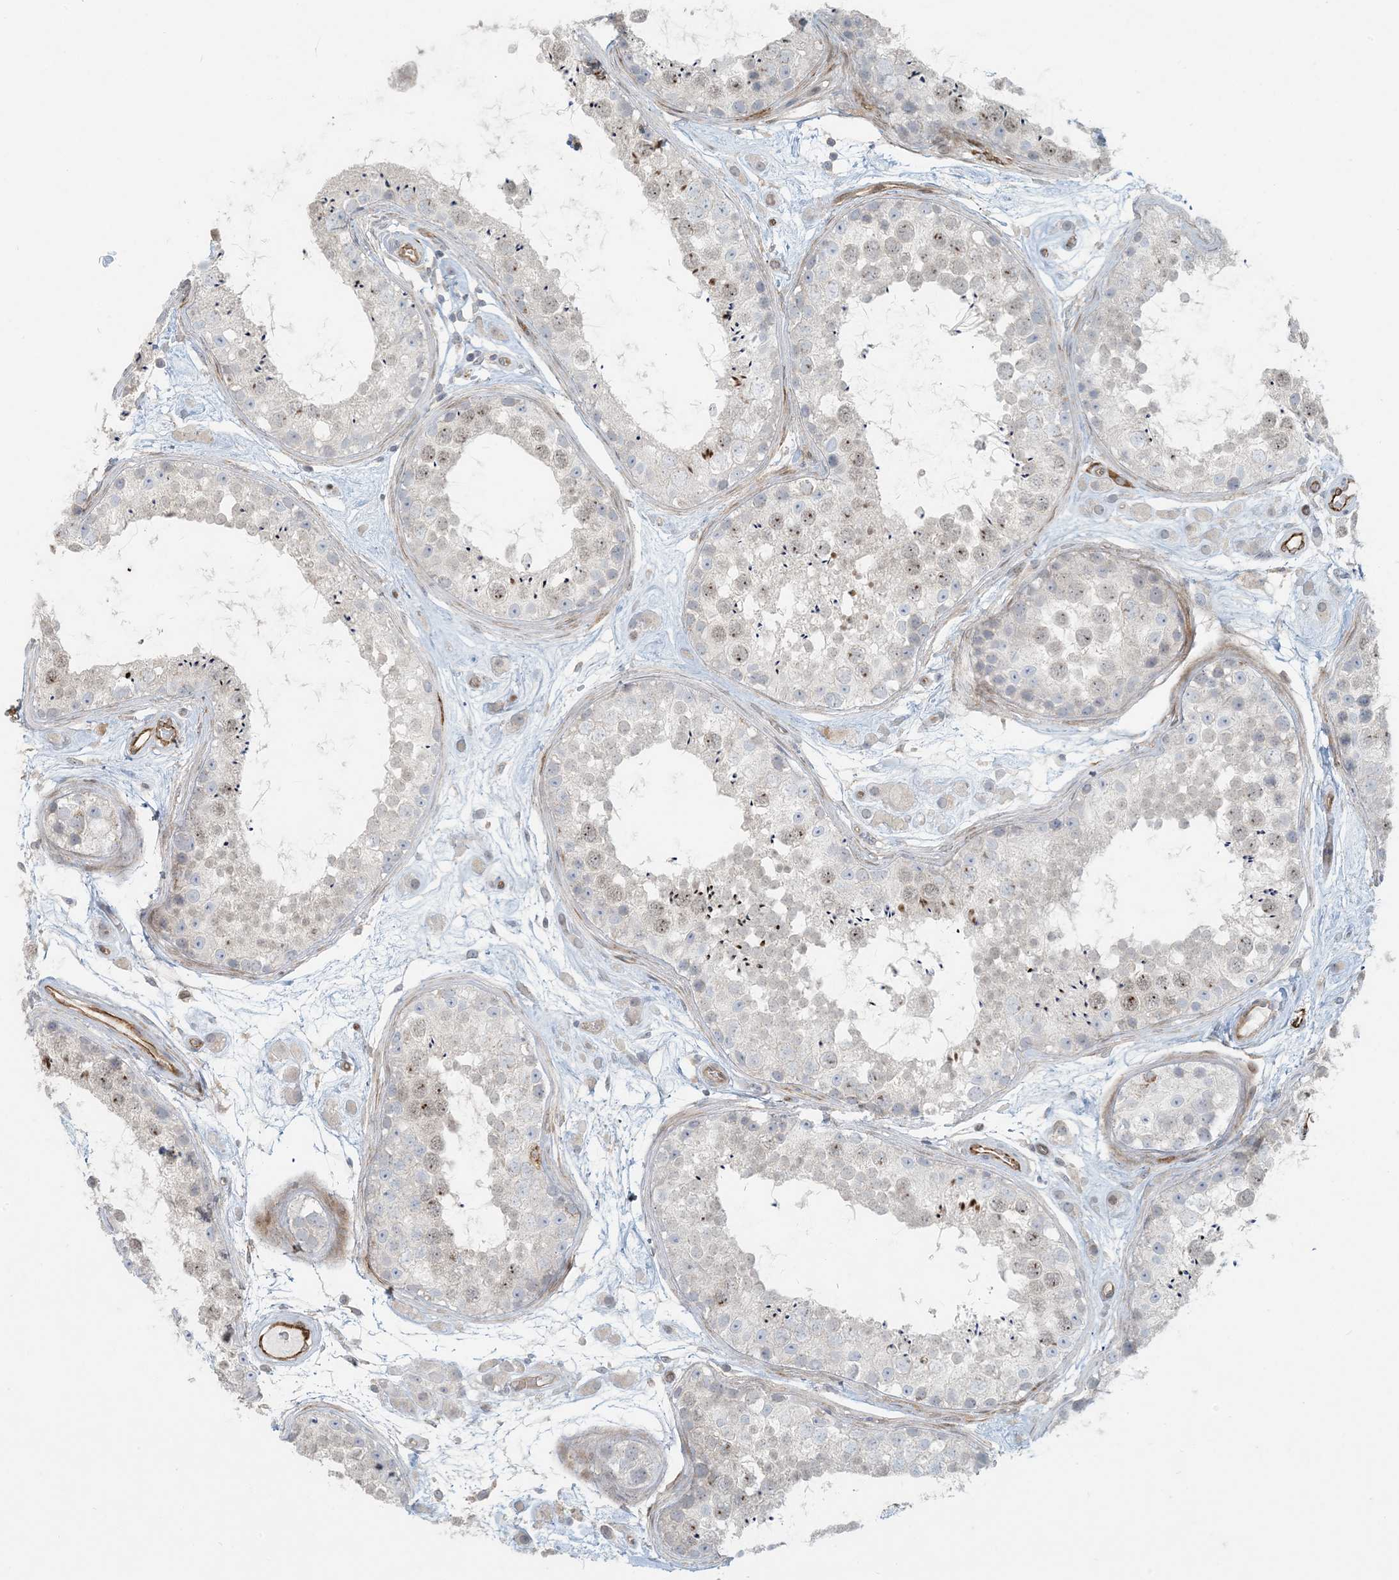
{"staining": {"intensity": "weak", "quantity": "25%-75%", "location": "nuclear"}, "tissue": "testis", "cell_type": "Cells in seminiferous ducts", "image_type": "normal", "snomed": [{"axis": "morphology", "description": "Normal tissue, NOS"}, {"axis": "topography", "description": "Testis"}], "caption": "Human testis stained with a brown dye demonstrates weak nuclear positive staining in approximately 25%-75% of cells in seminiferous ducts.", "gene": "BCORL1", "patient": {"sex": "male", "age": 25}}